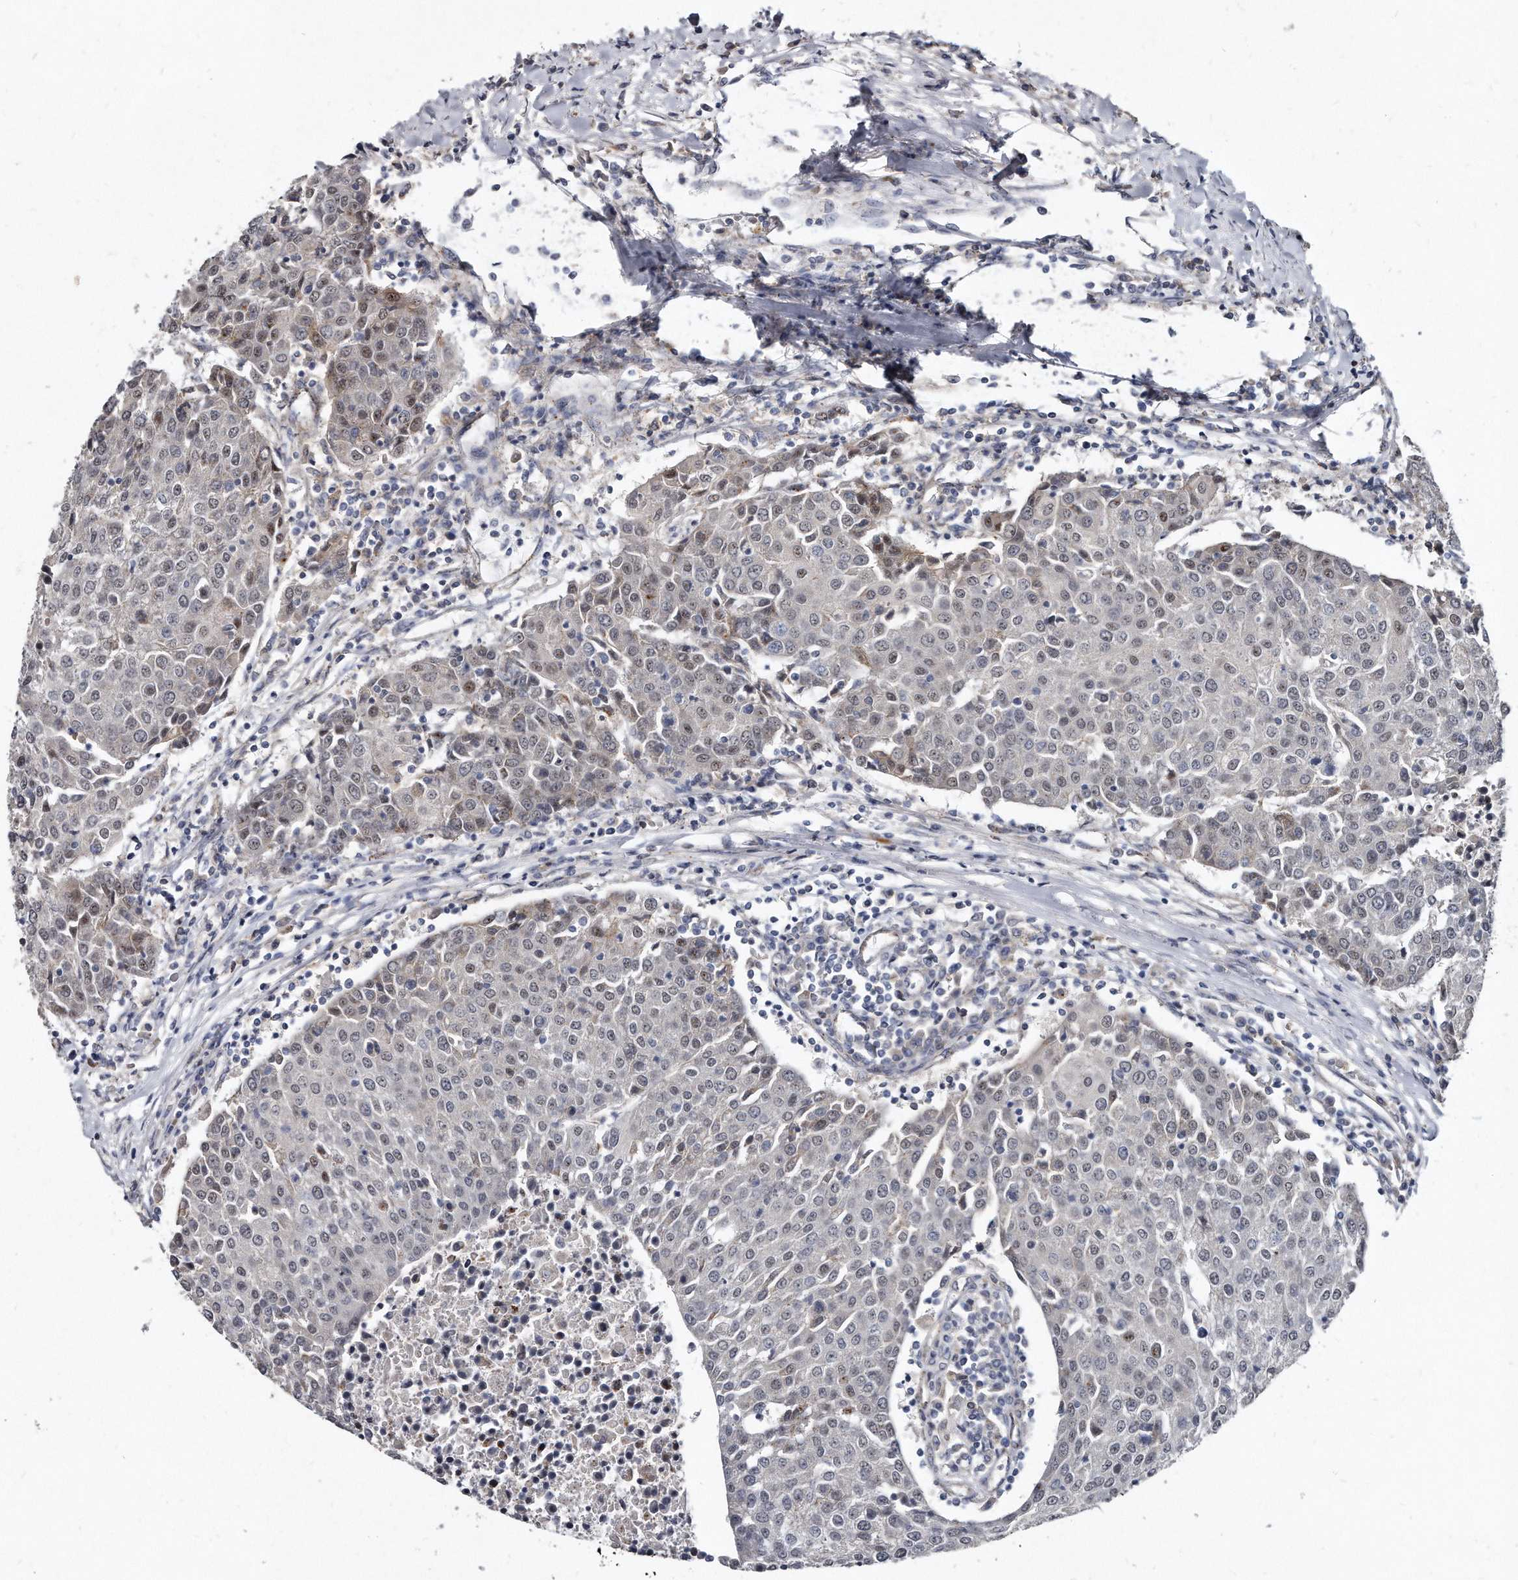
{"staining": {"intensity": "weak", "quantity": "<25%", "location": "cytoplasmic/membranous,nuclear"}, "tissue": "urothelial cancer", "cell_type": "Tumor cells", "image_type": "cancer", "snomed": [{"axis": "morphology", "description": "Urothelial carcinoma, High grade"}, {"axis": "topography", "description": "Urinary bladder"}], "caption": "A high-resolution micrograph shows immunohistochemistry staining of high-grade urothelial carcinoma, which reveals no significant staining in tumor cells.", "gene": "KLHDC3", "patient": {"sex": "female", "age": 85}}